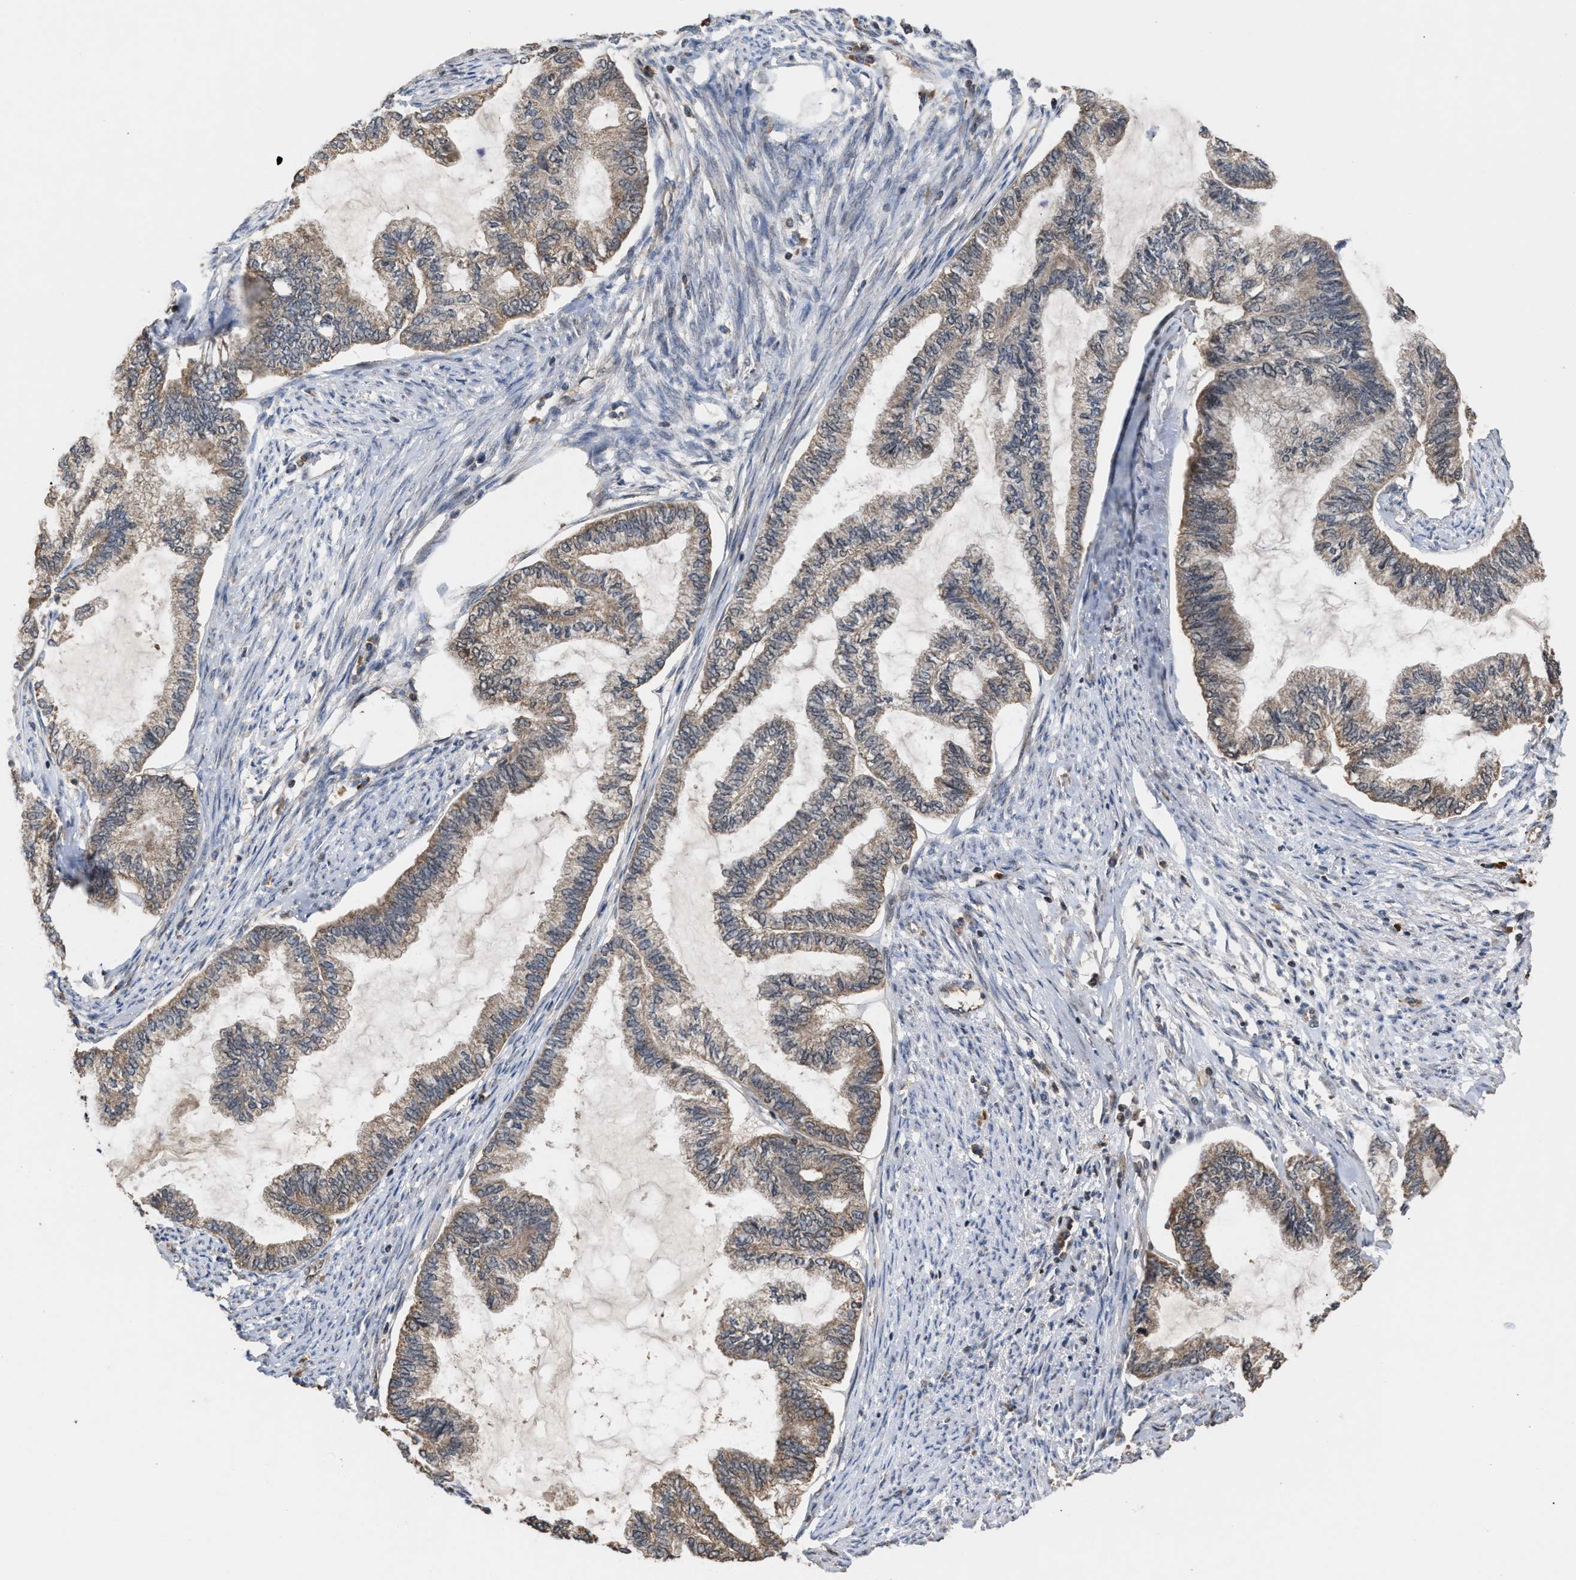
{"staining": {"intensity": "weak", "quantity": ">75%", "location": "cytoplasmic/membranous"}, "tissue": "endometrial cancer", "cell_type": "Tumor cells", "image_type": "cancer", "snomed": [{"axis": "morphology", "description": "Adenocarcinoma, NOS"}, {"axis": "topography", "description": "Endometrium"}], "caption": "The photomicrograph reveals staining of endometrial cancer (adenocarcinoma), revealing weak cytoplasmic/membranous protein expression (brown color) within tumor cells.", "gene": "C9orf78", "patient": {"sex": "female", "age": 86}}